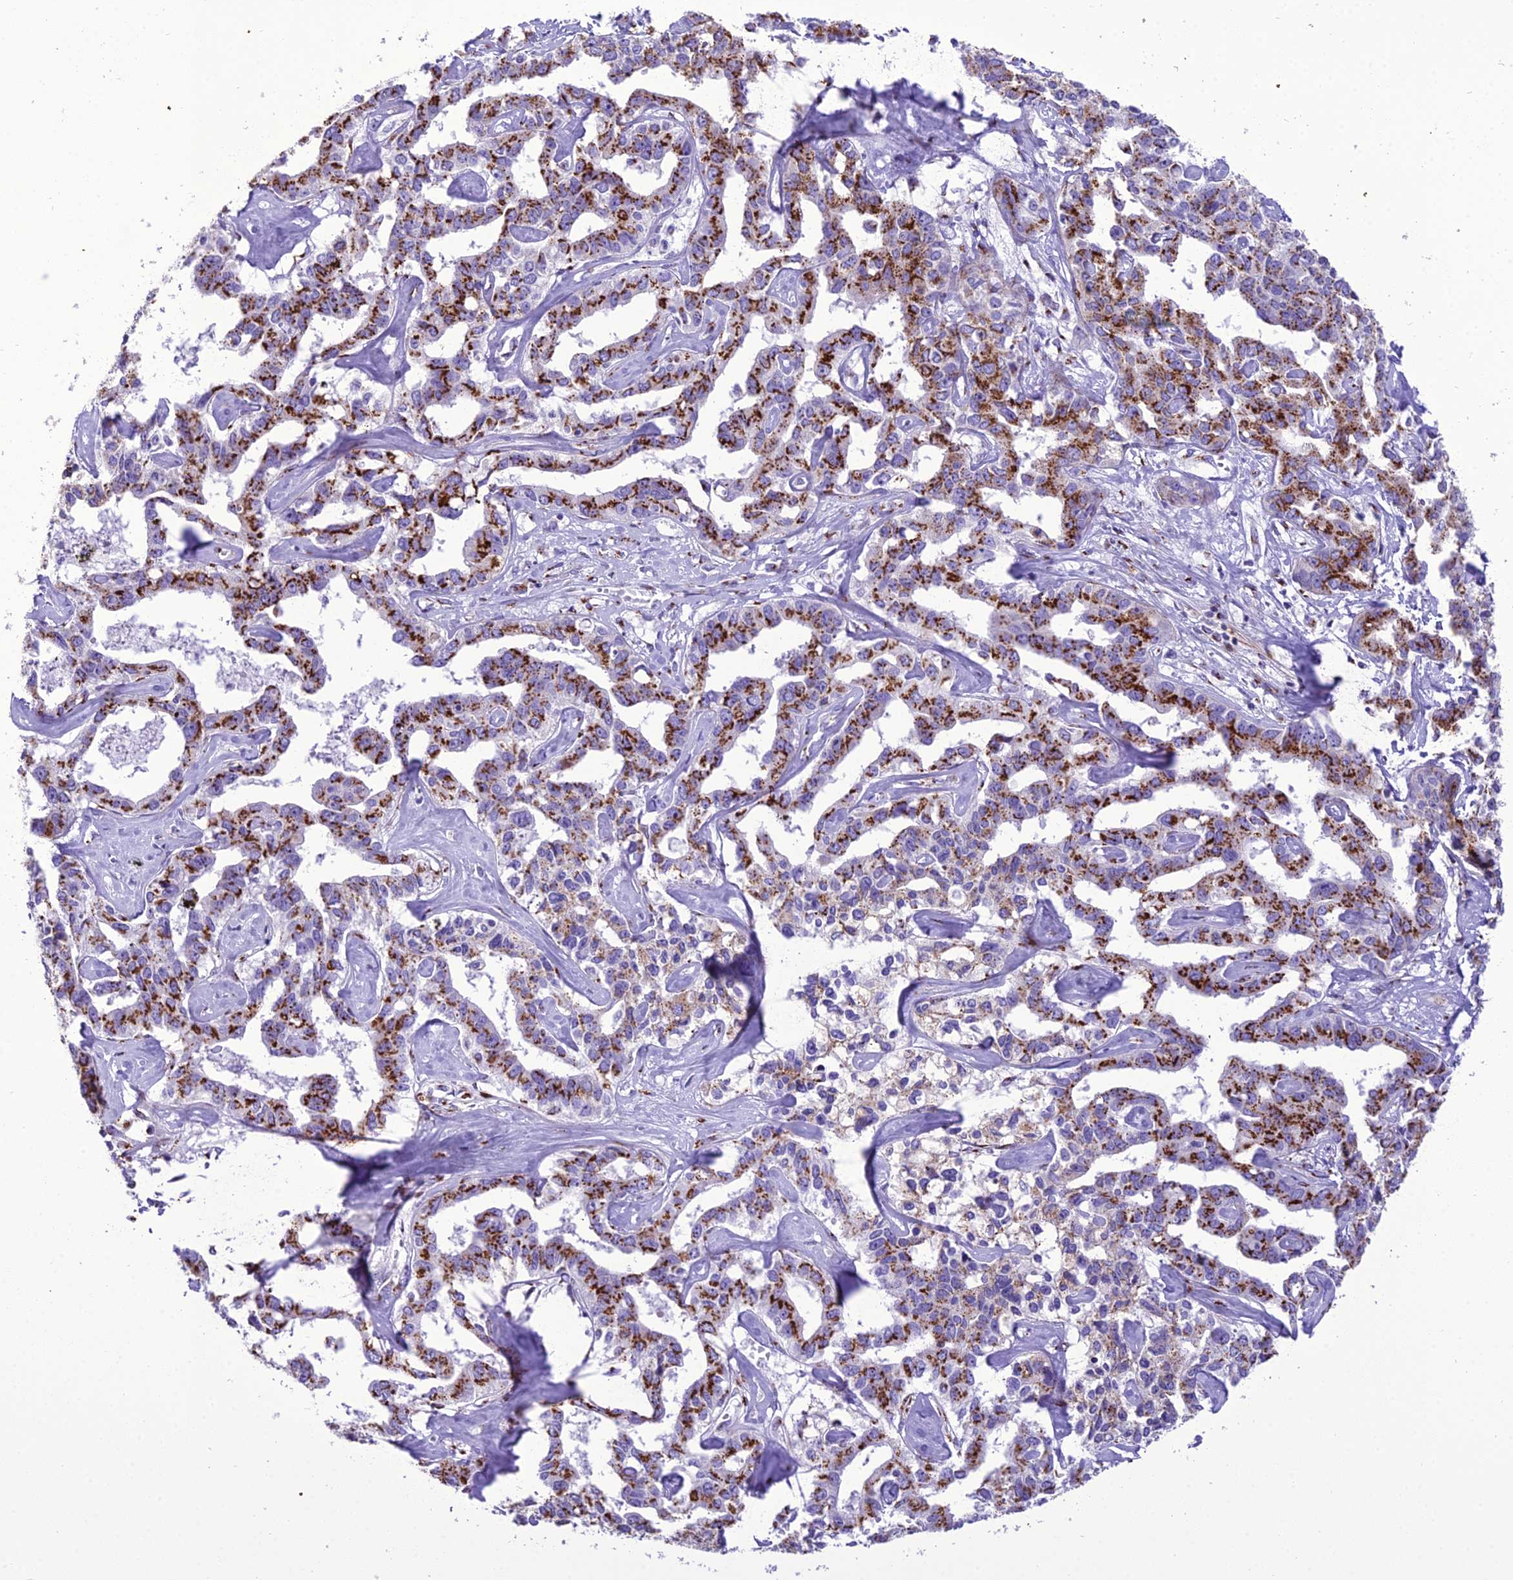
{"staining": {"intensity": "strong", "quantity": ">75%", "location": "cytoplasmic/membranous"}, "tissue": "liver cancer", "cell_type": "Tumor cells", "image_type": "cancer", "snomed": [{"axis": "morphology", "description": "Cholangiocarcinoma"}, {"axis": "topography", "description": "Liver"}], "caption": "A brown stain highlights strong cytoplasmic/membranous expression of a protein in liver cancer tumor cells.", "gene": "GOLM2", "patient": {"sex": "male", "age": 59}}